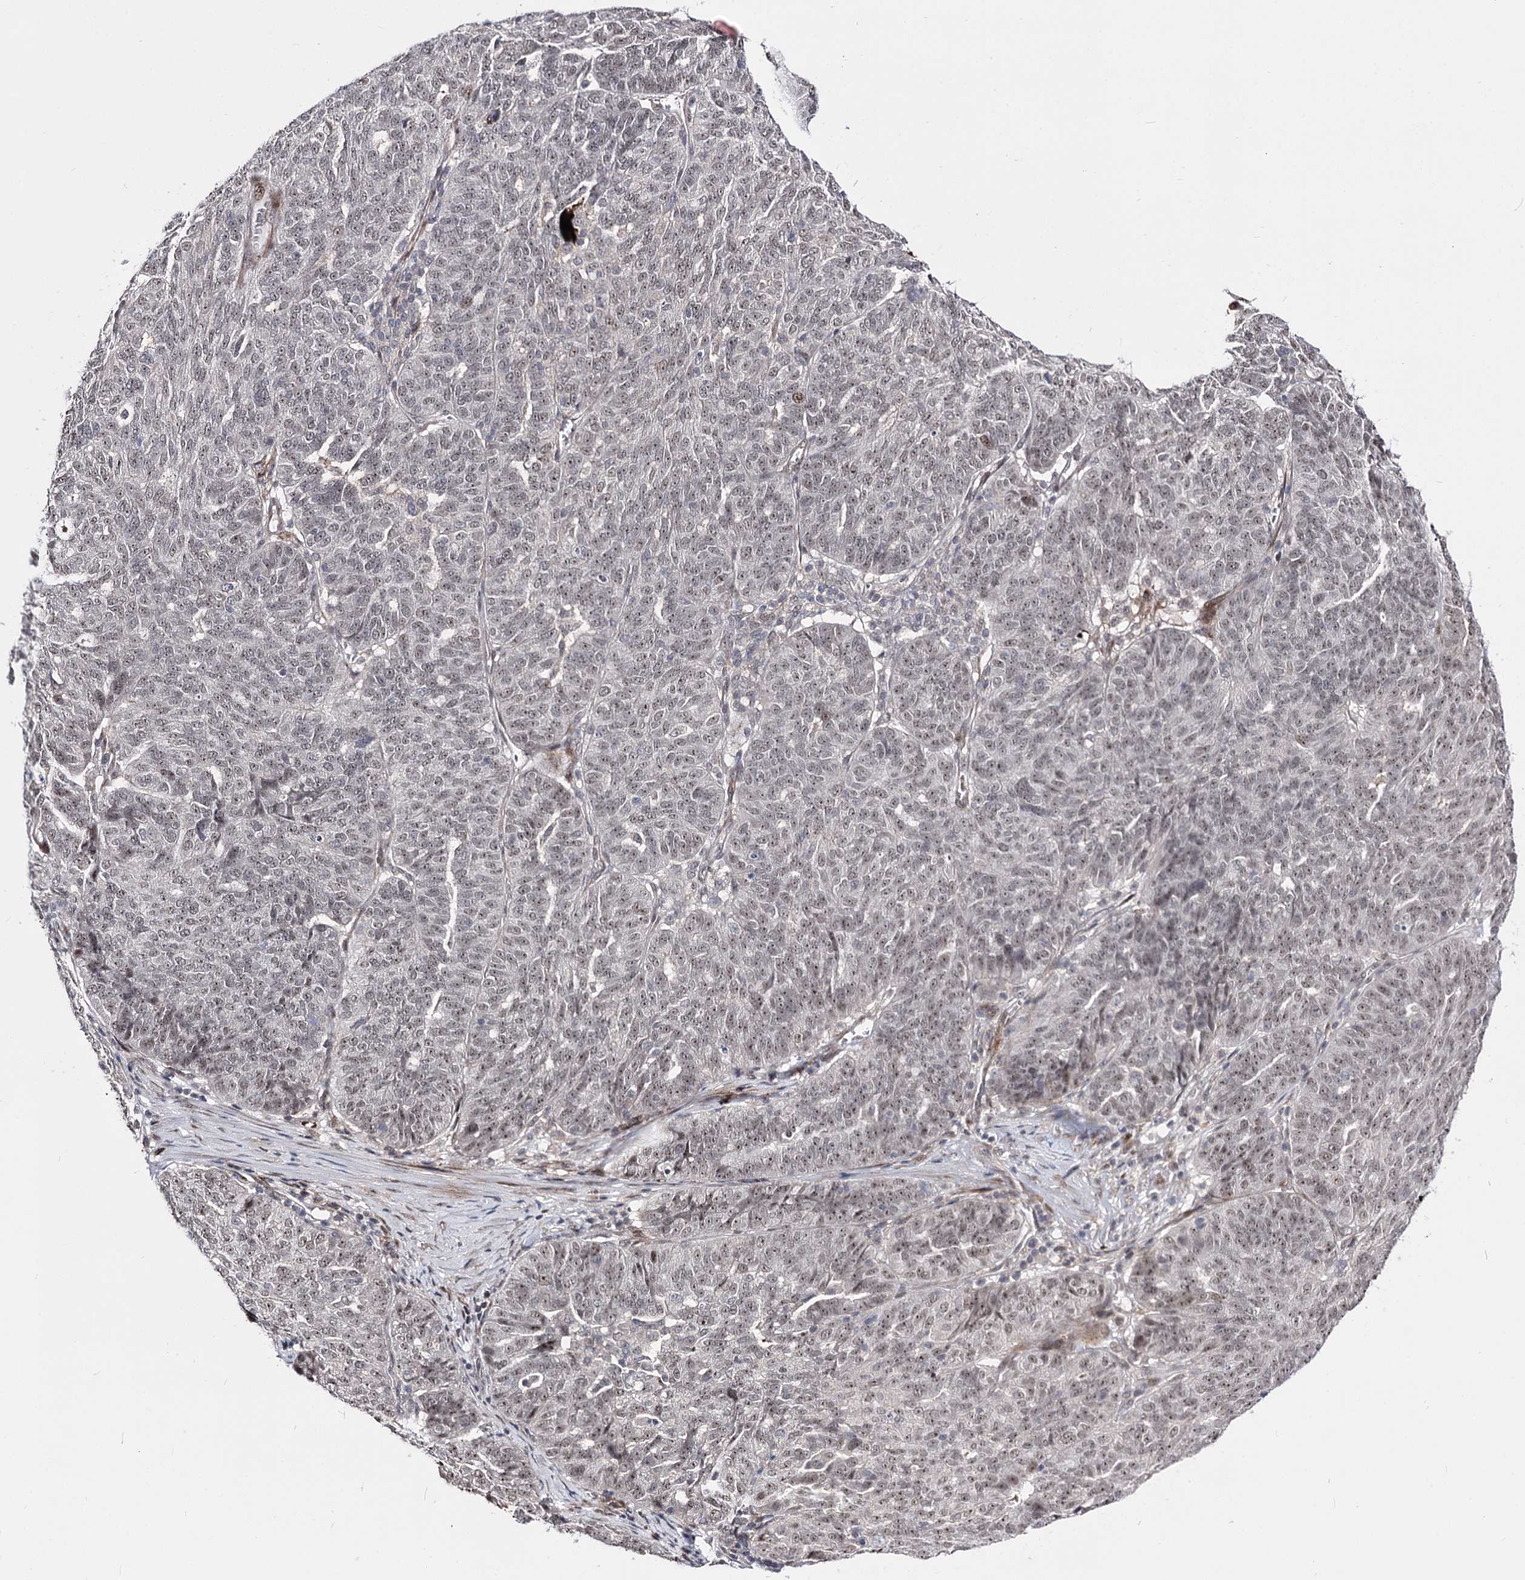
{"staining": {"intensity": "weak", "quantity": ">75%", "location": "nuclear"}, "tissue": "ovarian cancer", "cell_type": "Tumor cells", "image_type": "cancer", "snomed": [{"axis": "morphology", "description": "Cystadenocarcinoma, serous, NOS"}, {"axis": "topography", "description": "Ovary"}], "caption": "IHC image of serous cystadenocarcinoma (ovarian) stained for a protein (brown), which exhibits low levels of weak nuclear expression in about >75% of tumor cells.", "gene": "STOX1", "patient": {"sex": "female", "age": 59}}